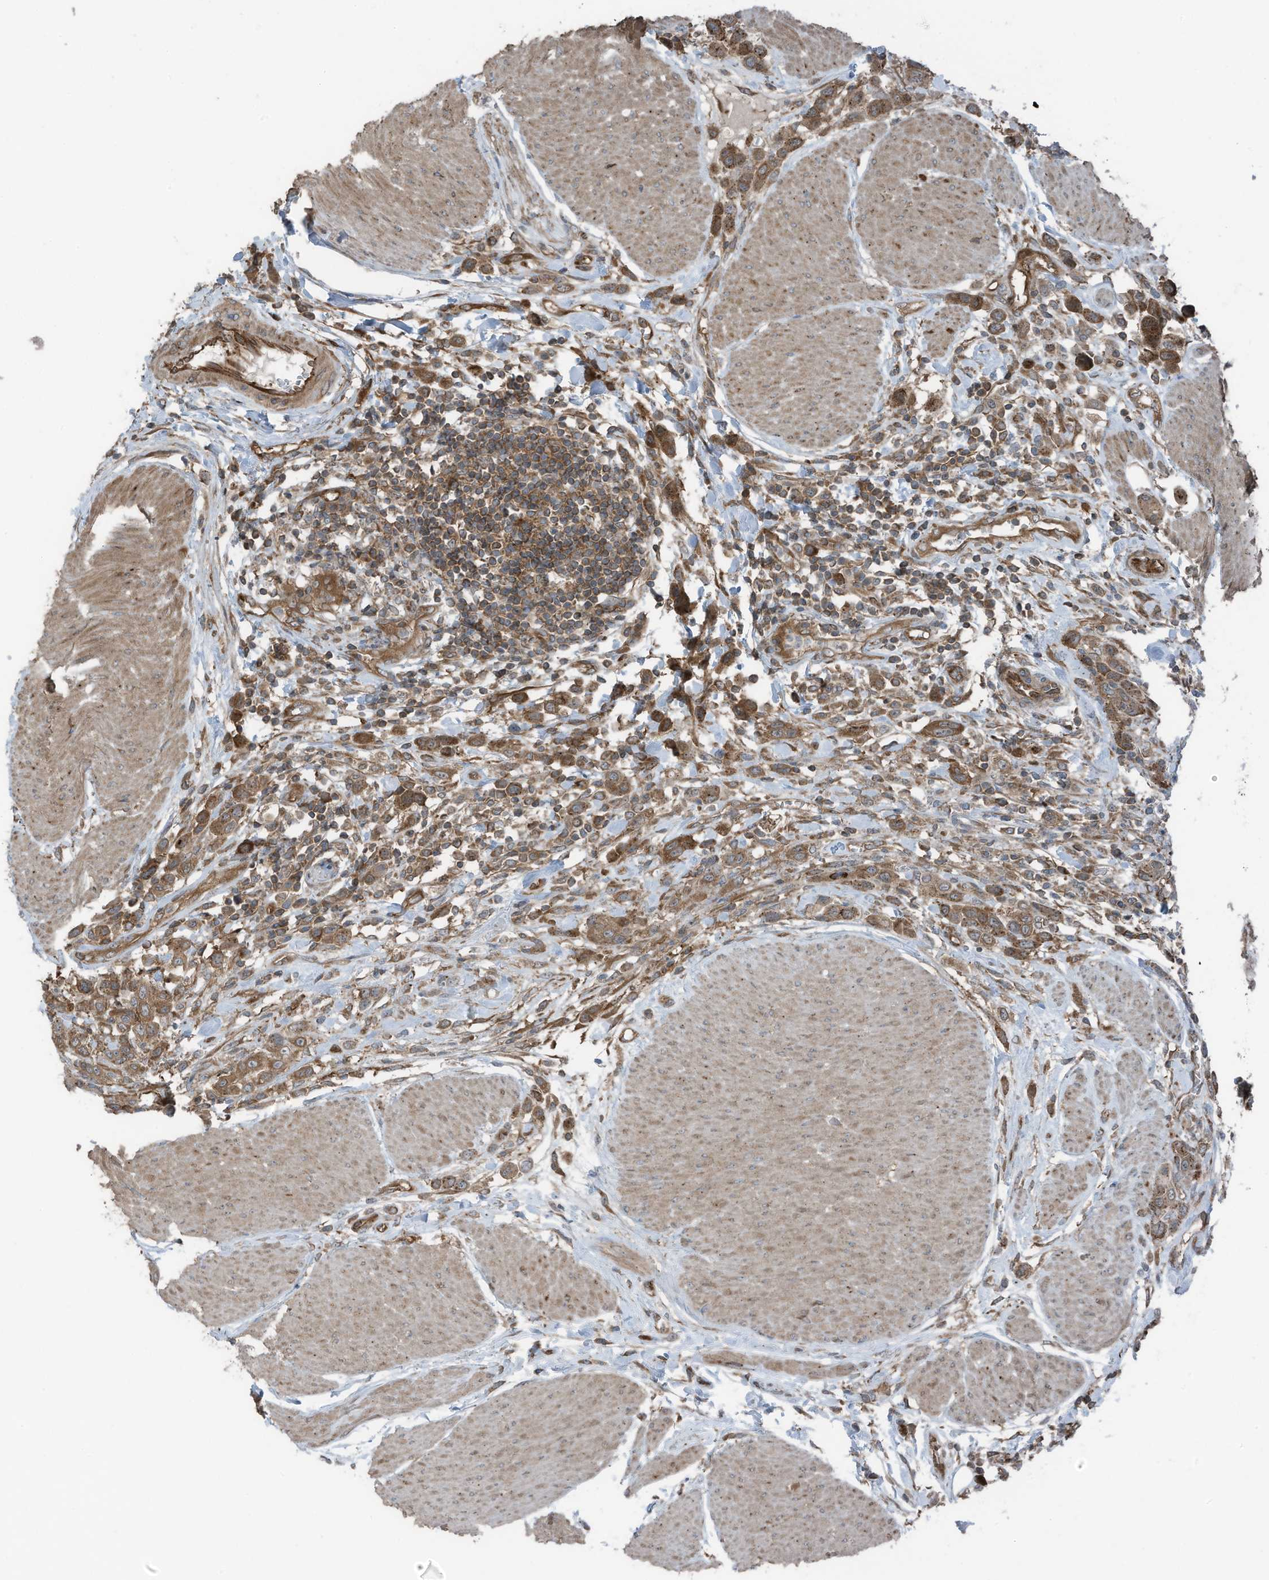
{"staining": {"intensity": "strong", "quantity": ">75%", "location": "cytoplasmic/membranous"}, "tissue": "urothelial cancer", "cell_type": "Tumor cells", "image_type": "cancer", "snomed": [{"axis": "morphology", "description": "Urothelial carcinoma, High grade"}, {"axis": "topography", "description": "Urinary bladder"}], "caption": "This is a micrograph of immunohistochemistry (IHC) staining of urothelial carcinoma (high-grade), which shows strong expression in the cytoplasmic/membranous of tumor cells.", "gene": "TXNDC9", "patient": {"sex": "male", "age": 50}}